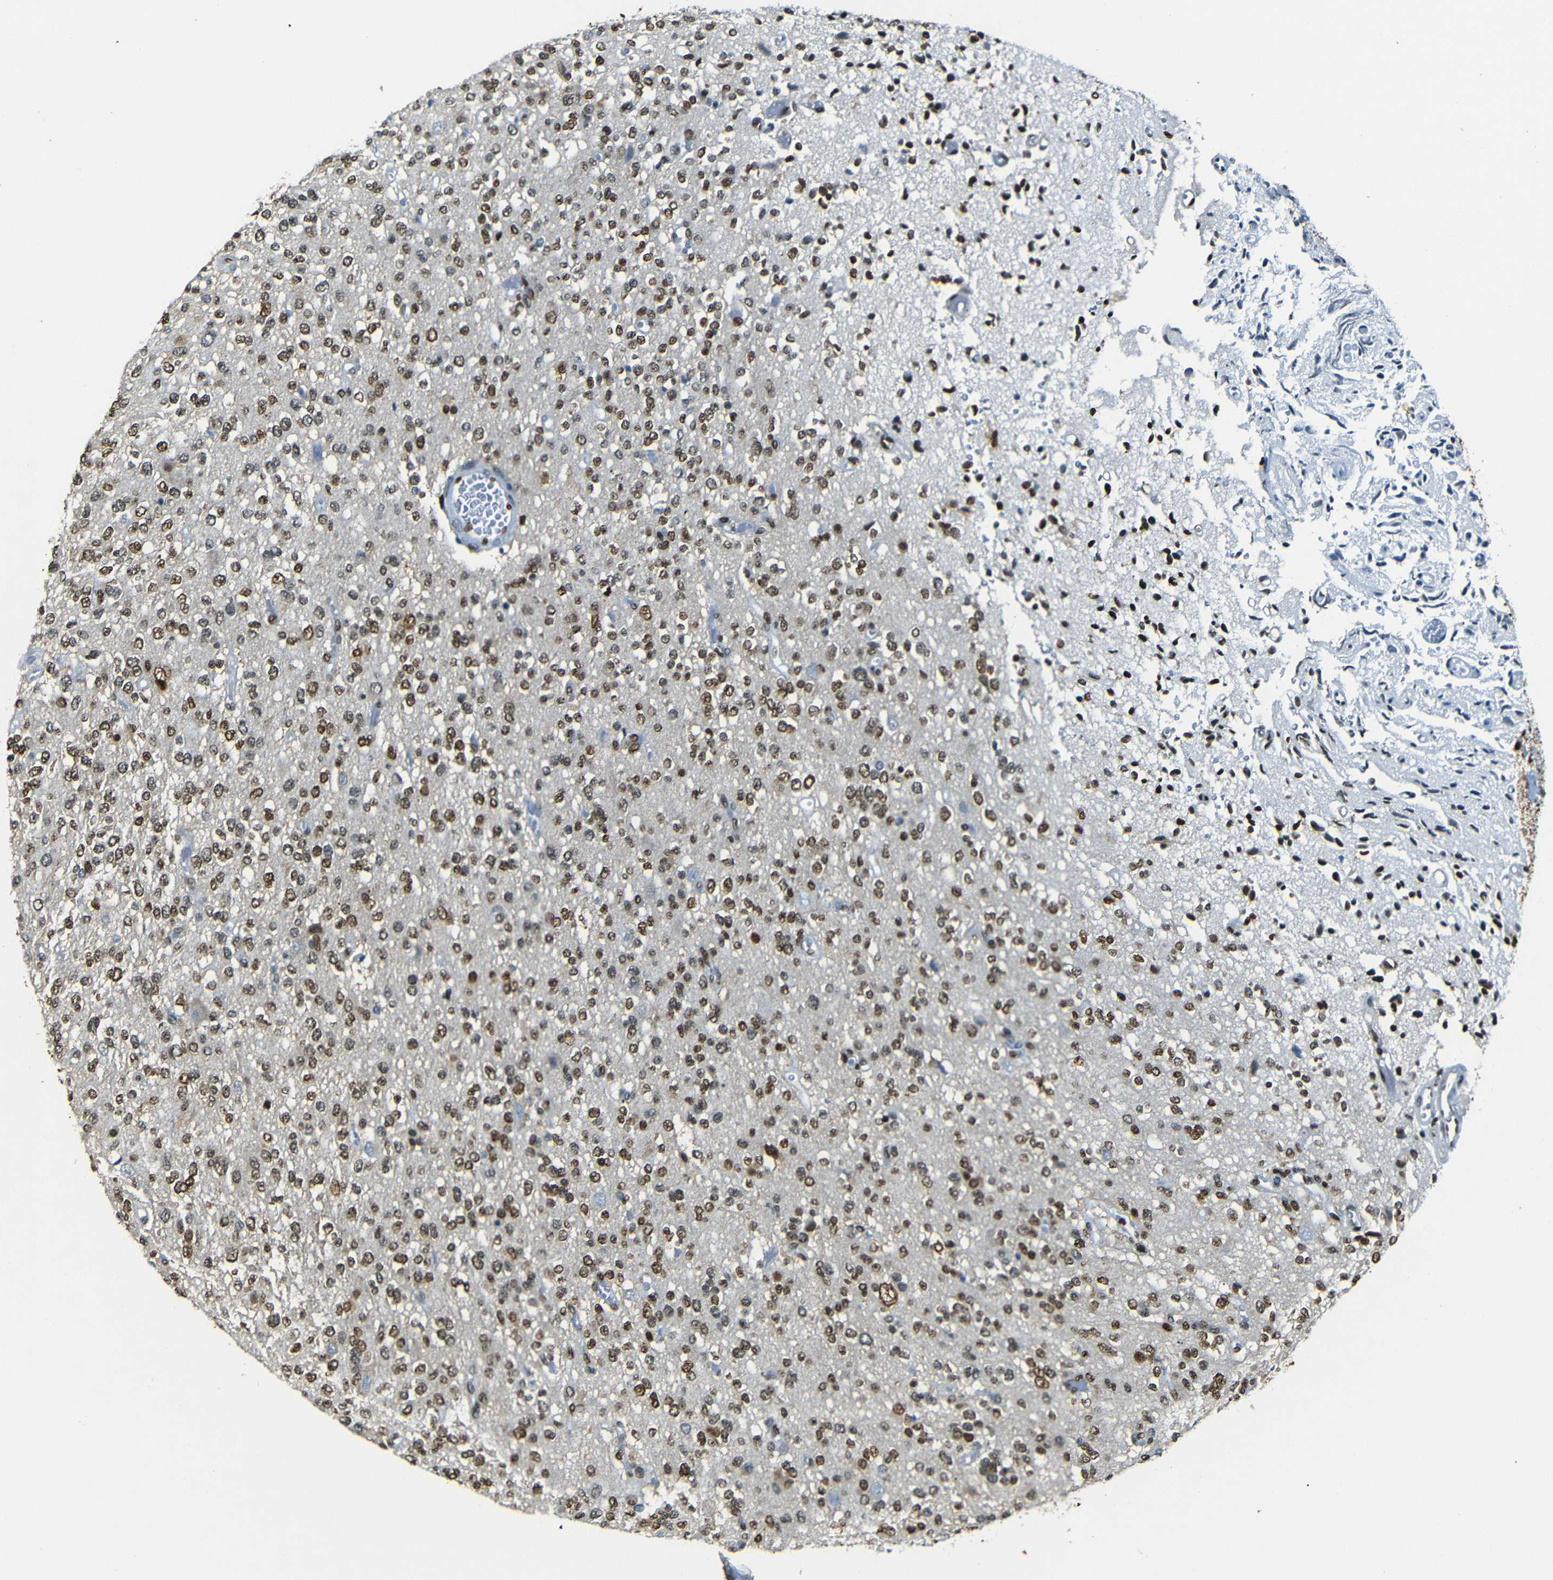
{"staining": {"intensity": "strong", "quantity": "25%-75%", "location": "nuclear"}, "tissue": "glioma", "cell_type": "Tumor cells", "image_type": "cancer", "snomed": [{"axis": "morphology", "description": "Glioma, malignant, Low grade"}, {"axis": "topography", "description": "Brain"}], "caption": "Immunohistochemistry (IHC) (DAB) staining of human low-grade glioma (malignant) demonstrates strong nuclear protein positivity in approximately 25%-75% of tumor cells.", "gene": "HMGN1", "patient": {"sex": "male", "age": 38}}